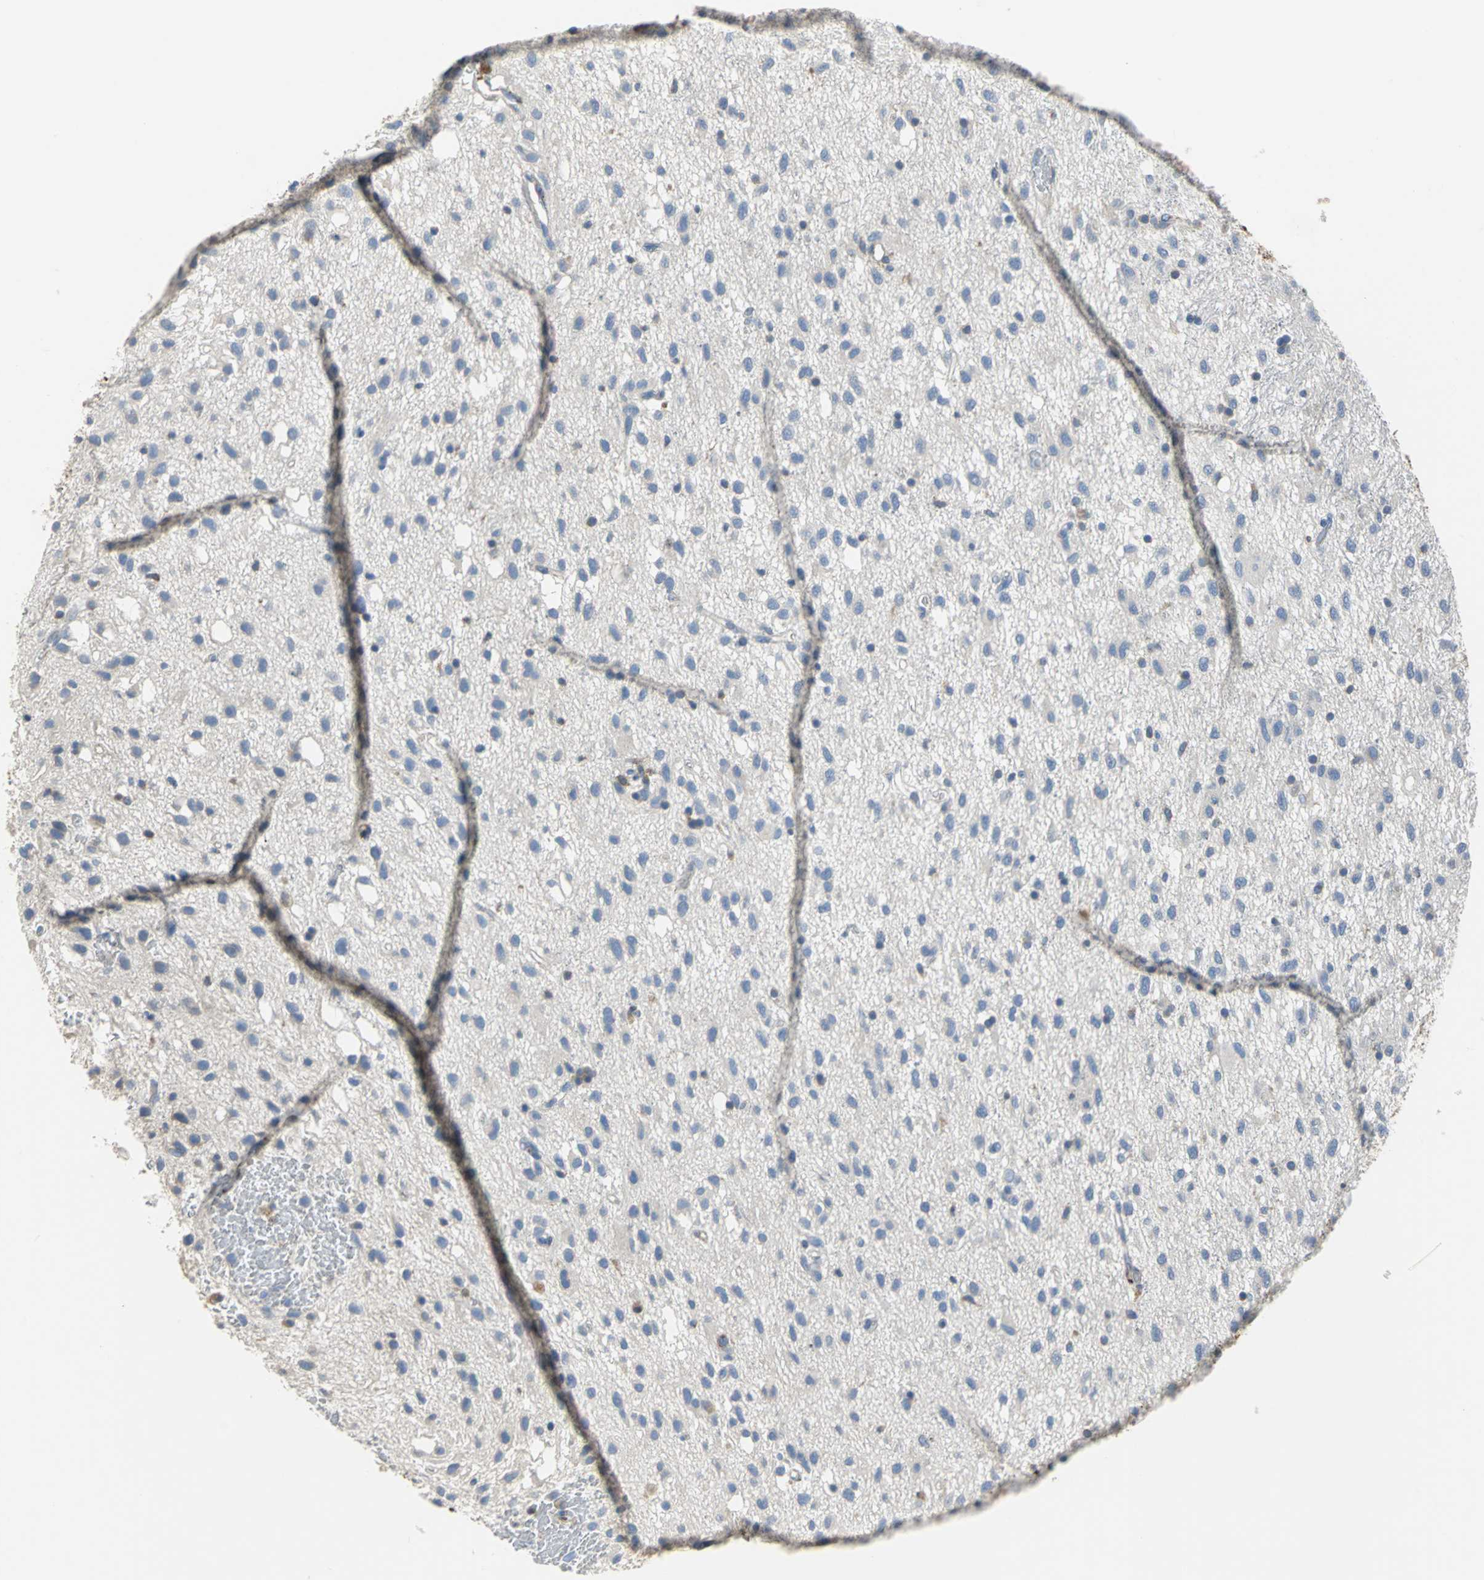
{"staining": {"intensity": "negative", "quantity": "none", "location": "none"}, "tissue": "glioma", "cell_type": "Tumor cells", "image_type": "cancer", "snomed": [{"axis": "morphology", "description": "Glioma, malignant, Low grade"}, {"axis": "topography", "description": "Brain"}], "caption": "IHC image of neoplastic tissue: human malignant low-grade glioma stained with DAB (3,3'-diaminobenzidine) demonstrates no significant protein staining in tumor cells.", "gene": "SDF2L1", "patient": {"sex": "male", "age": 77}}